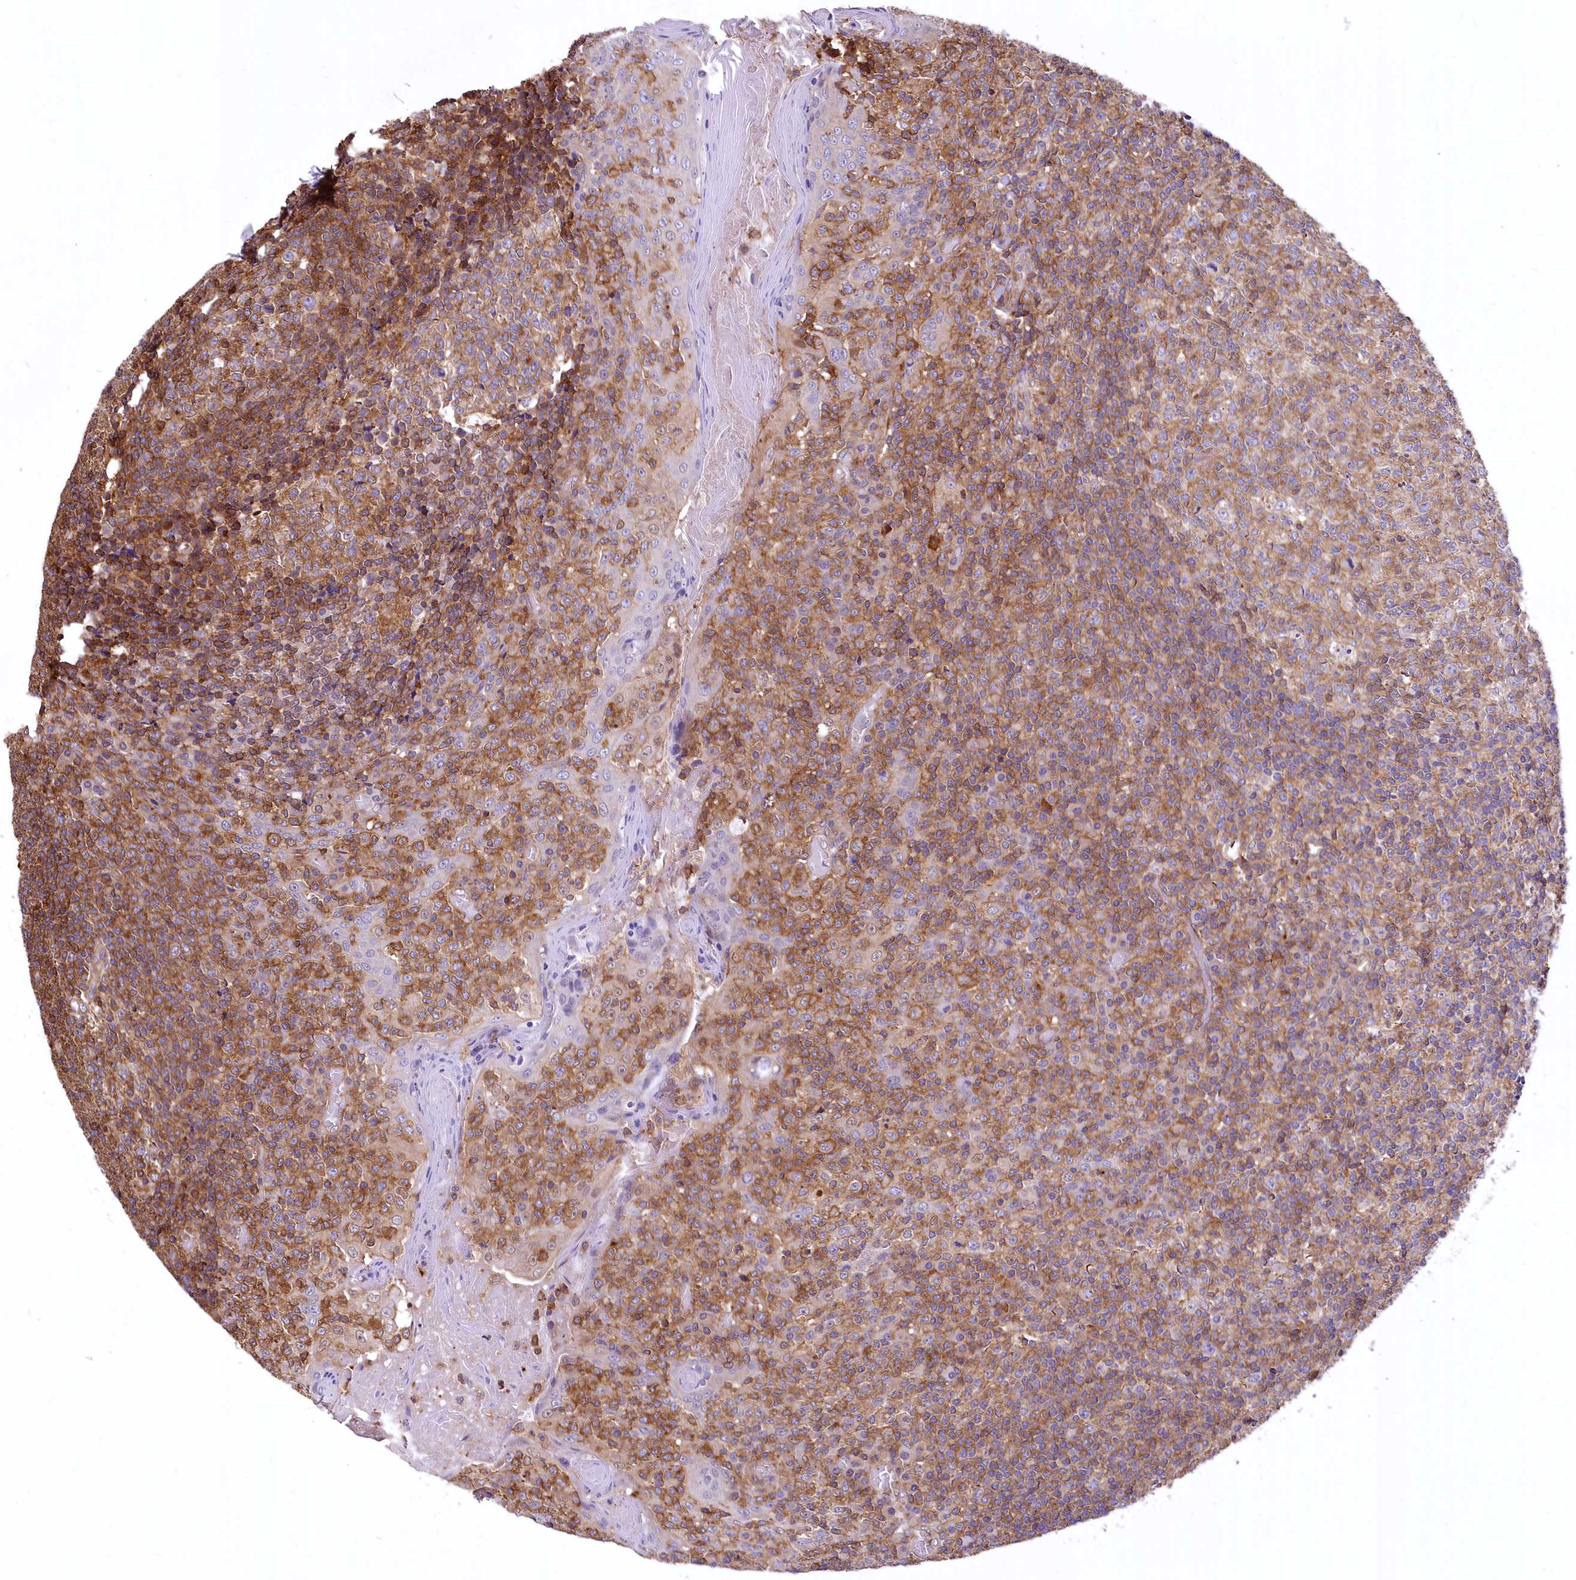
{"staining": {"intensity": "moderate", "quantity": "25%-75%", "location": "cytoplasmic/membranous"}, "tissue": "tonsil", "cell_type": "Germinal center cells", "image_type": "normal", "snomed": [{"axis": "morphology", "description": "Normal tissue, NOS"}, {"axis": "topography", "description": "Tonsil"}], "caption": "Approximately 25%-75% of germinal center cells in benign human tonsil display moderate cytoplasmic/membranous protein expression as visualized by brown immunohistochemical staining.", "gene": "DPP3", "patient": {"sex": "female", "age": 19}}